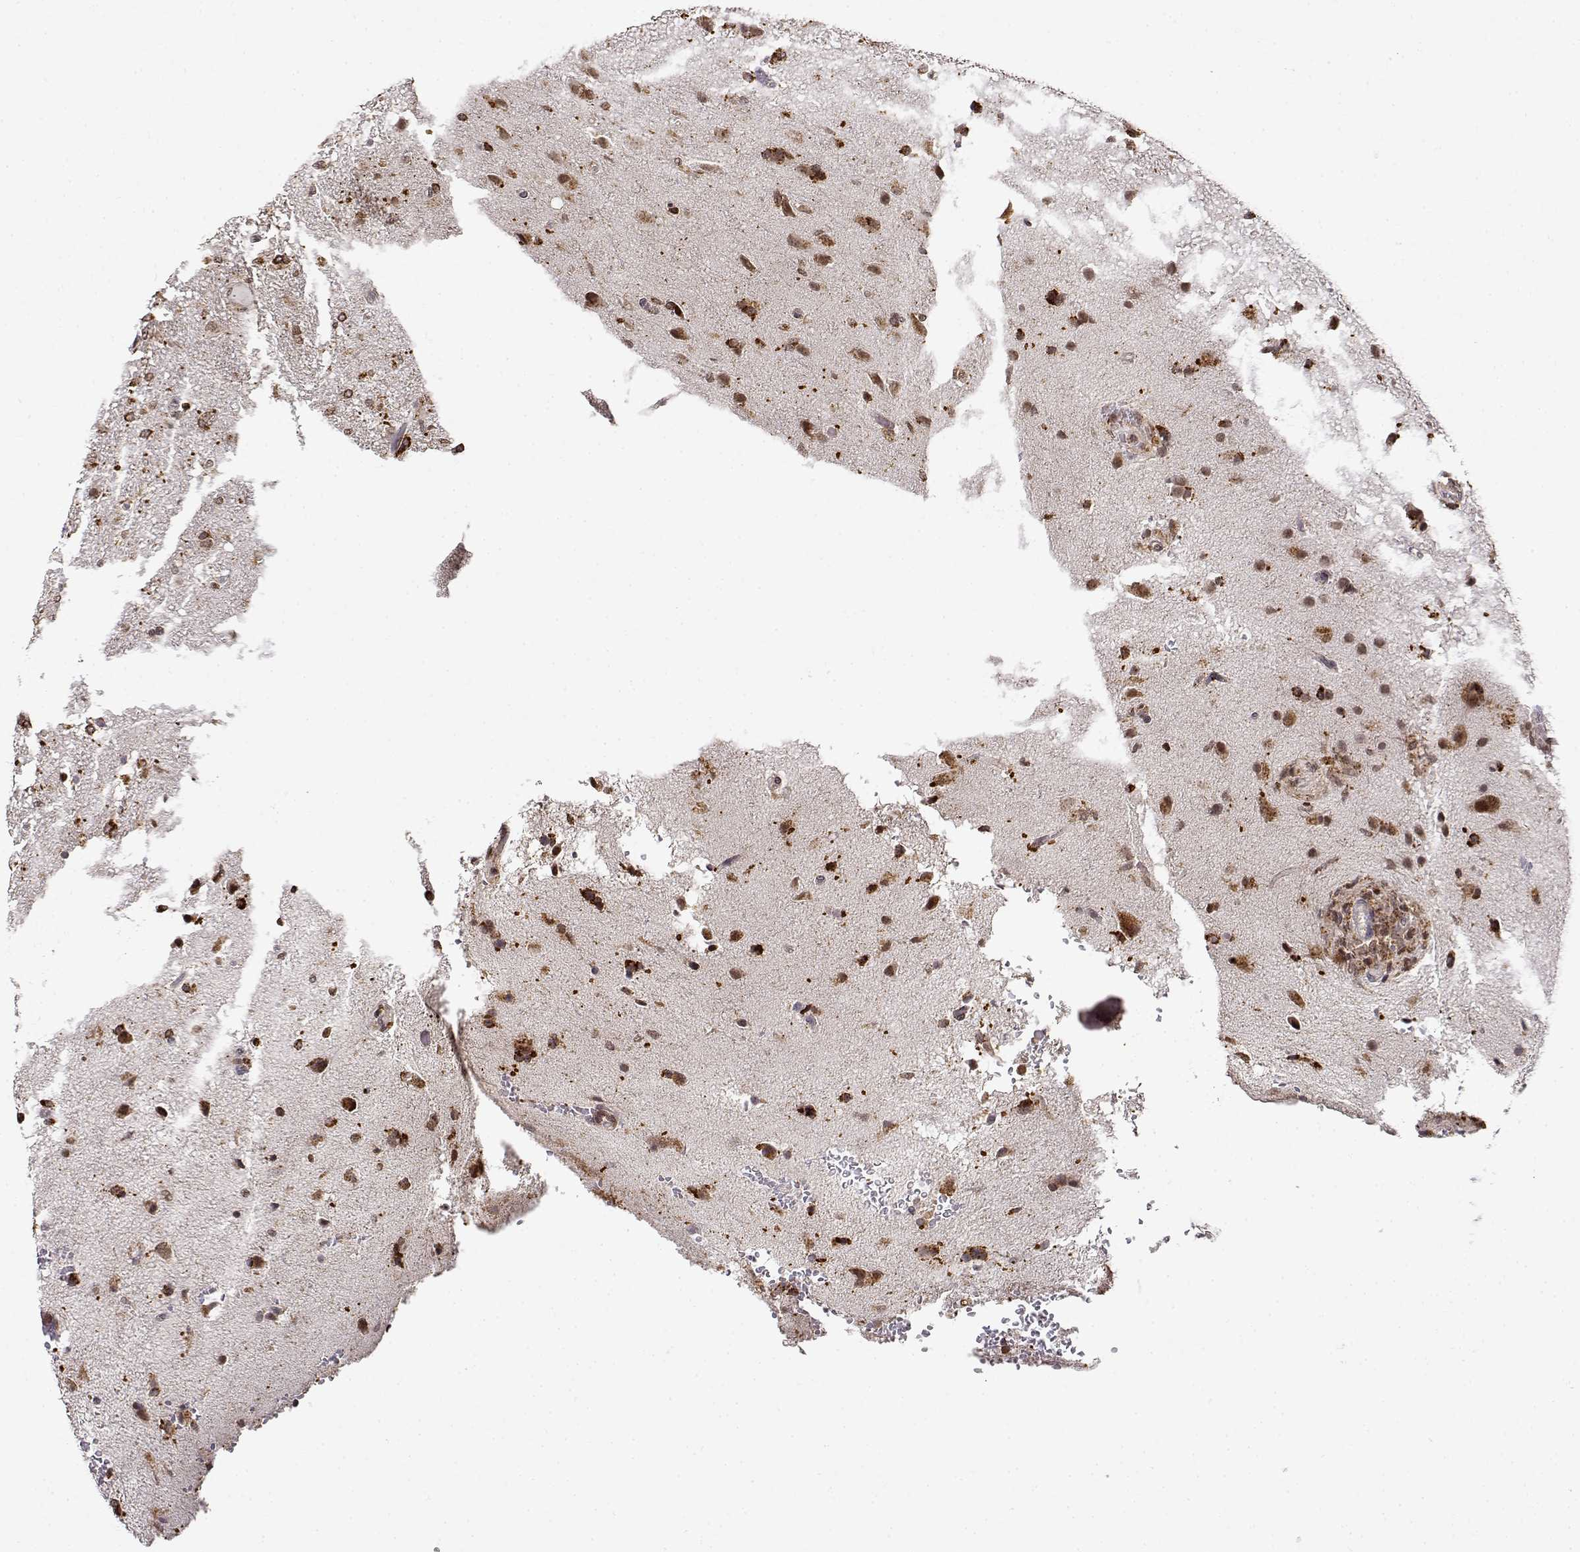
{"staining": {"intensity": "strong", "quantity": "25%-75%", "location": "cytoplasmic/membranous"}, "tissue": "glioma", "cell_type": "Tumor cells", "image_type": "cancer", "snomed": [{"axis": "morphology", "description": "Glioma, malignant, High grade"}, {"axis": "topography", "description": "Brain"}], "caption": "Immunohistochemistry (IHC) micrograph of high-grade glioma (malignant) stained for a protein (brown), which displays high levels of strong cytoplasmic/membranous staining in about 25%-75% of tumor cells.", "gene": "RNF13", "patient": {"sex": "male", "age": 68}}